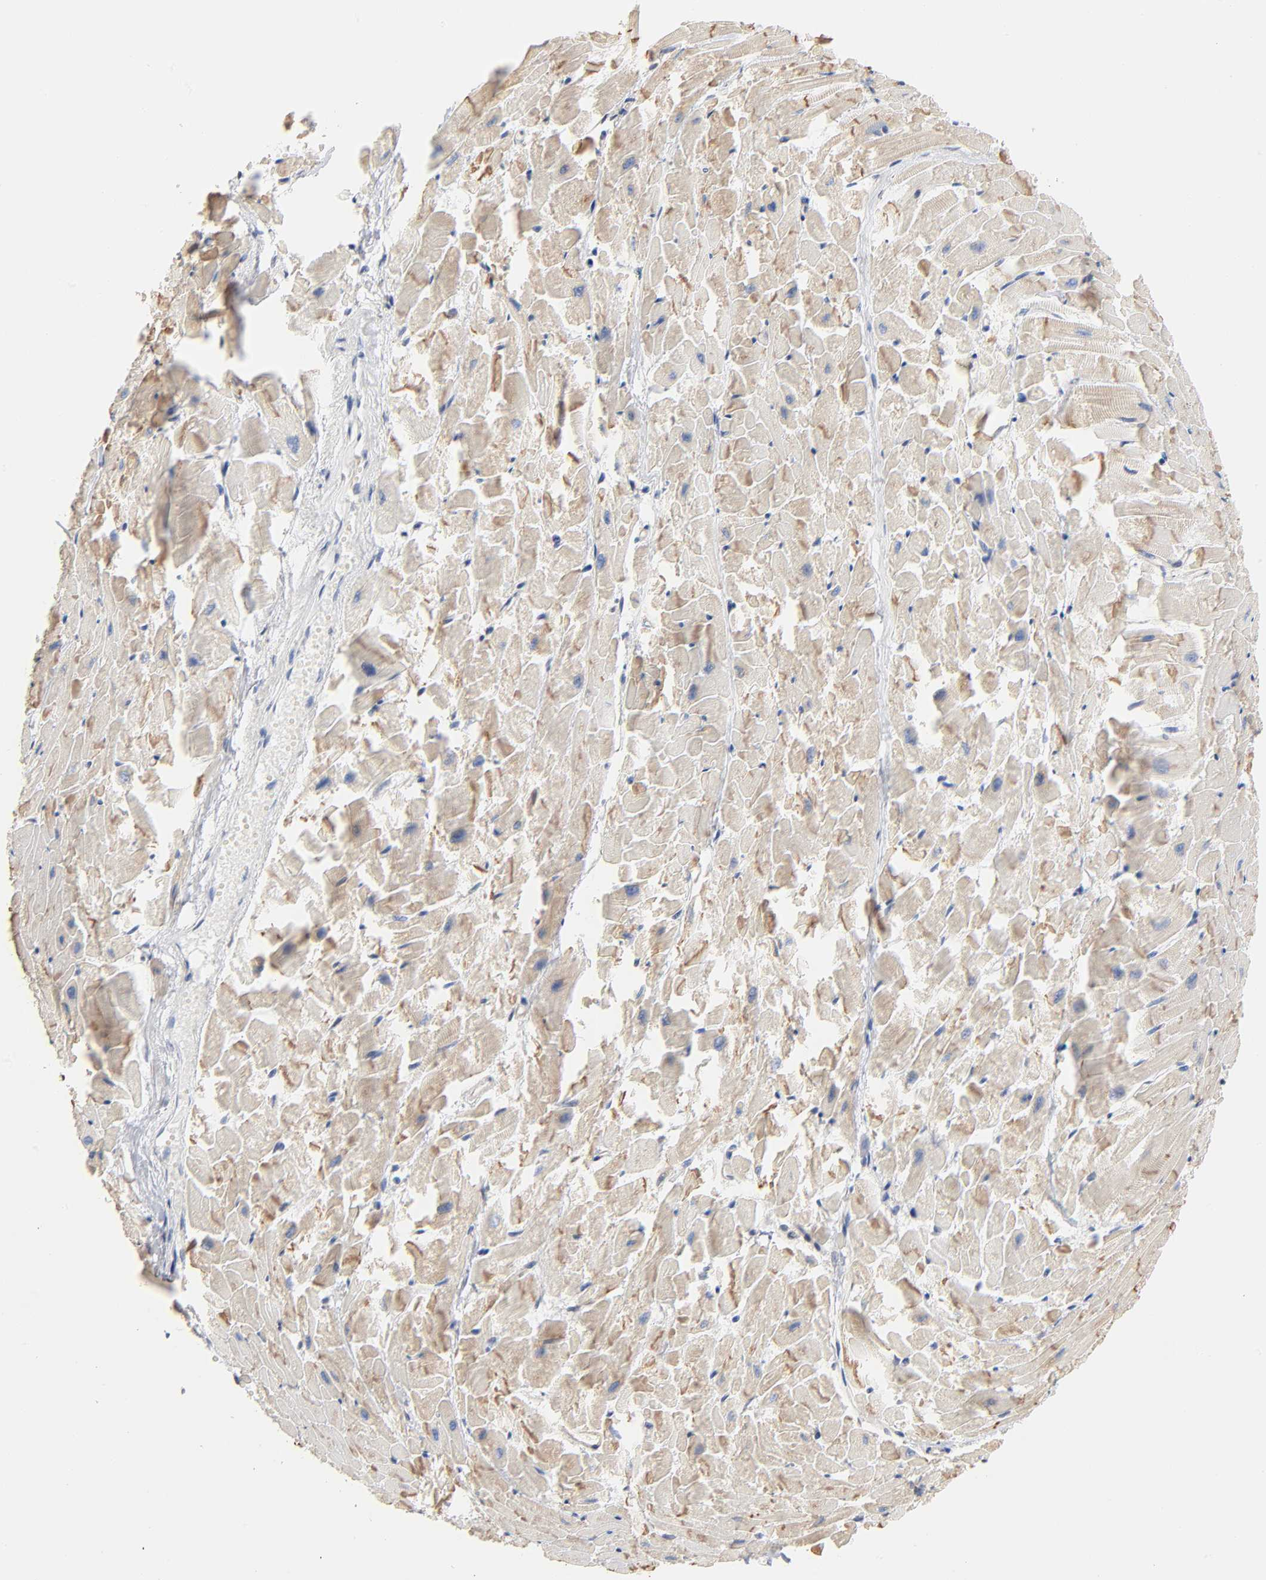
{"staining": {"intensity": "negative", "quantity": "none", "location": "none"}, "tissue": "heart muscle", "cell_type": "Cardiomyocytes", "image_type": "normal", "snomed": [{"axis": "morphology", "description": "Normal tissue, NOS"}, {"axis": "topography", "description": "Heart"}], "caption": "High magnification brightfield microscopy of normal heart muscle stained with DAB (3,3'-diaminobenzidine) (brown) and counterstained with hematoxylin (blue): cardiomyocytes show no significant expression. The staining was performed using DAB (3,3'-diaminobenzidine) to visualize the protein expression in brown, while the nuclei were stained in blue with hematoxylin (Magnification: 20x).", "gene": "ABCD4", "patient": {"sex": "female", "age": 19}}